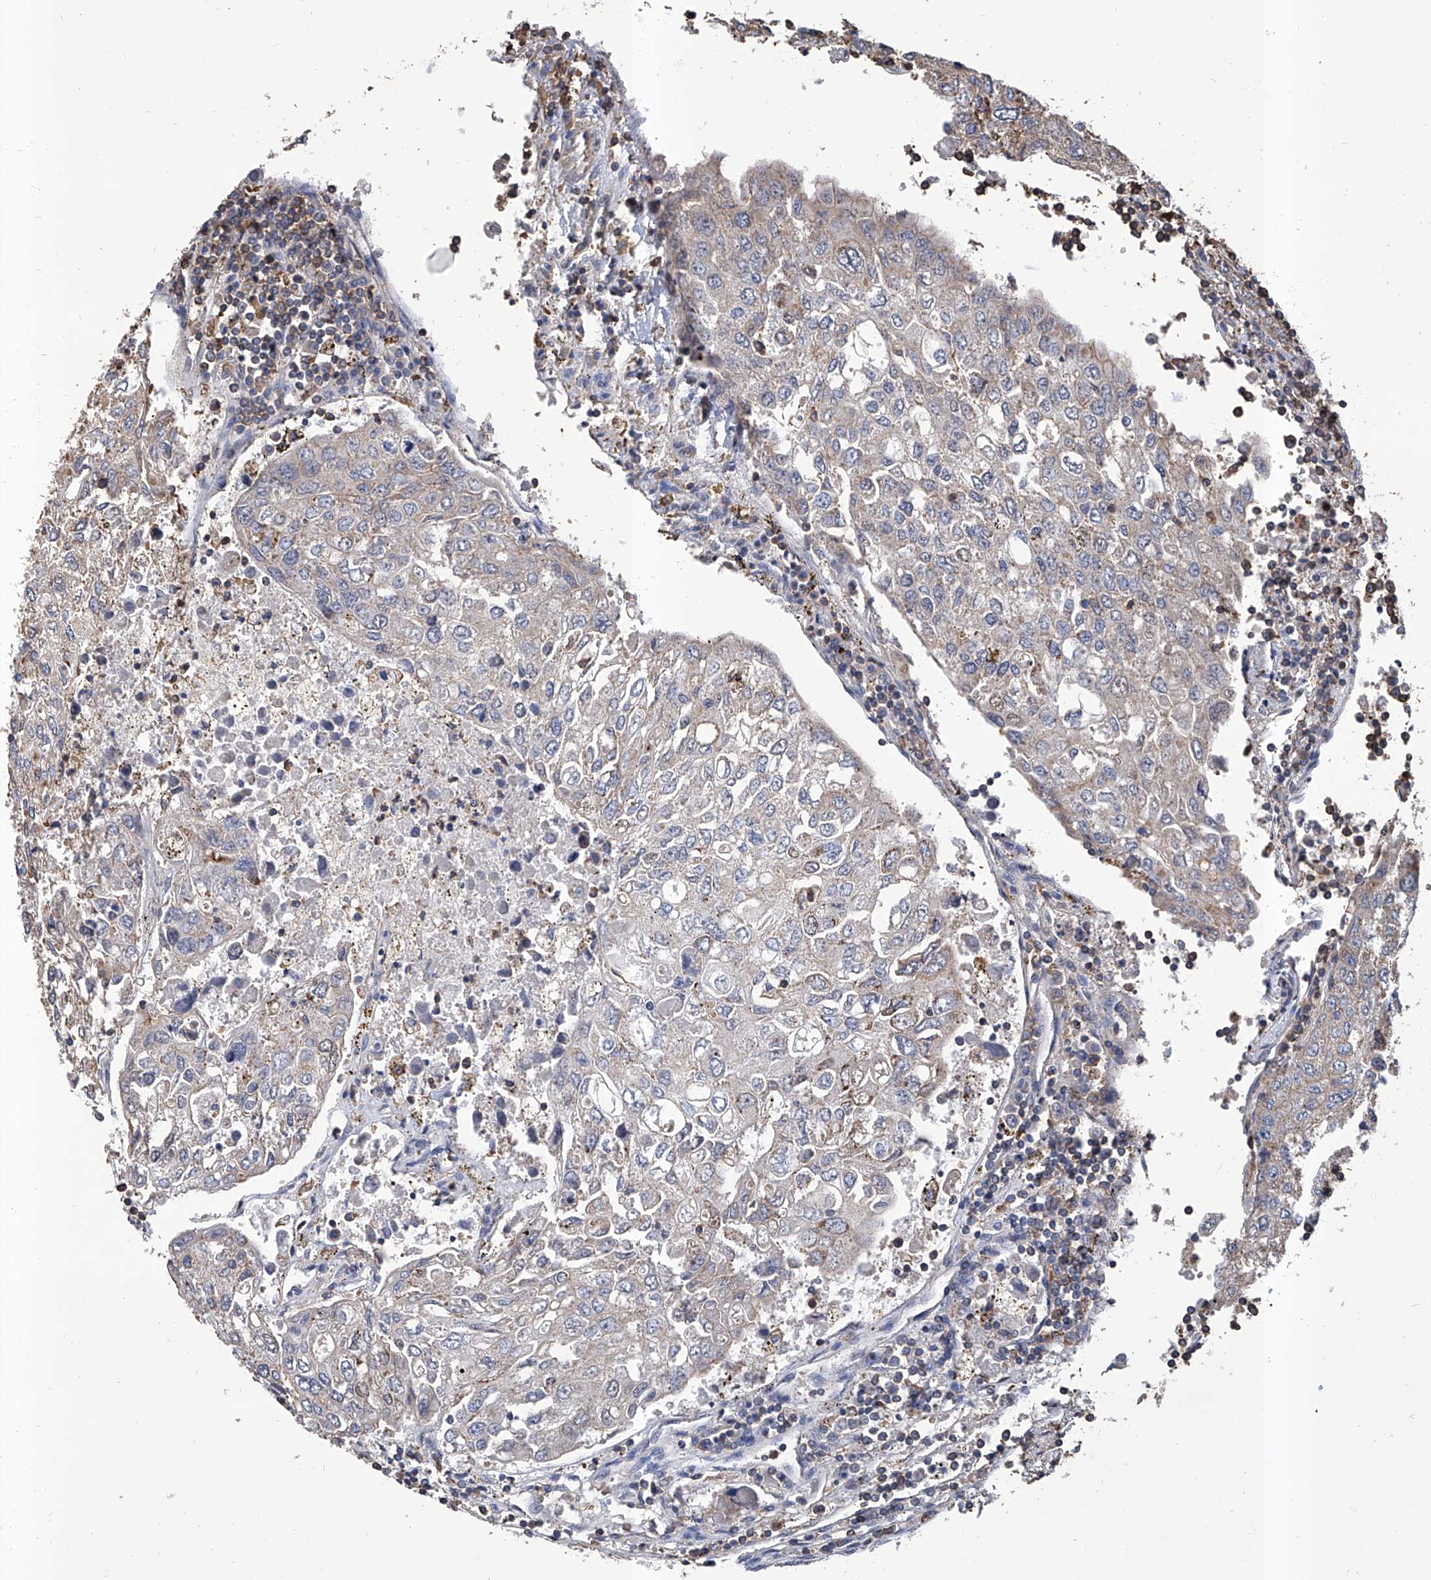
{"staining": {"intensity": "weak", "quantity": "<25%", "location": "cytoplasmic/membranous"}, "tissue": "urothelial cancer", "cell_type": "Tumor cells", "image_type": "cancer", "snomed": [{"axis": "morphology", "description": "Urothelial carcinoma, High grade"}, {"axis": "topography", "description": "Lymph node"}, {"axis": "topography", "description": "Urinary bladder"}], "caption": "IHC of human urothelial cancer reveals no expression in tumor cells.", "gene": "GPT", "patient": {"sex": "male", "age": 51}}